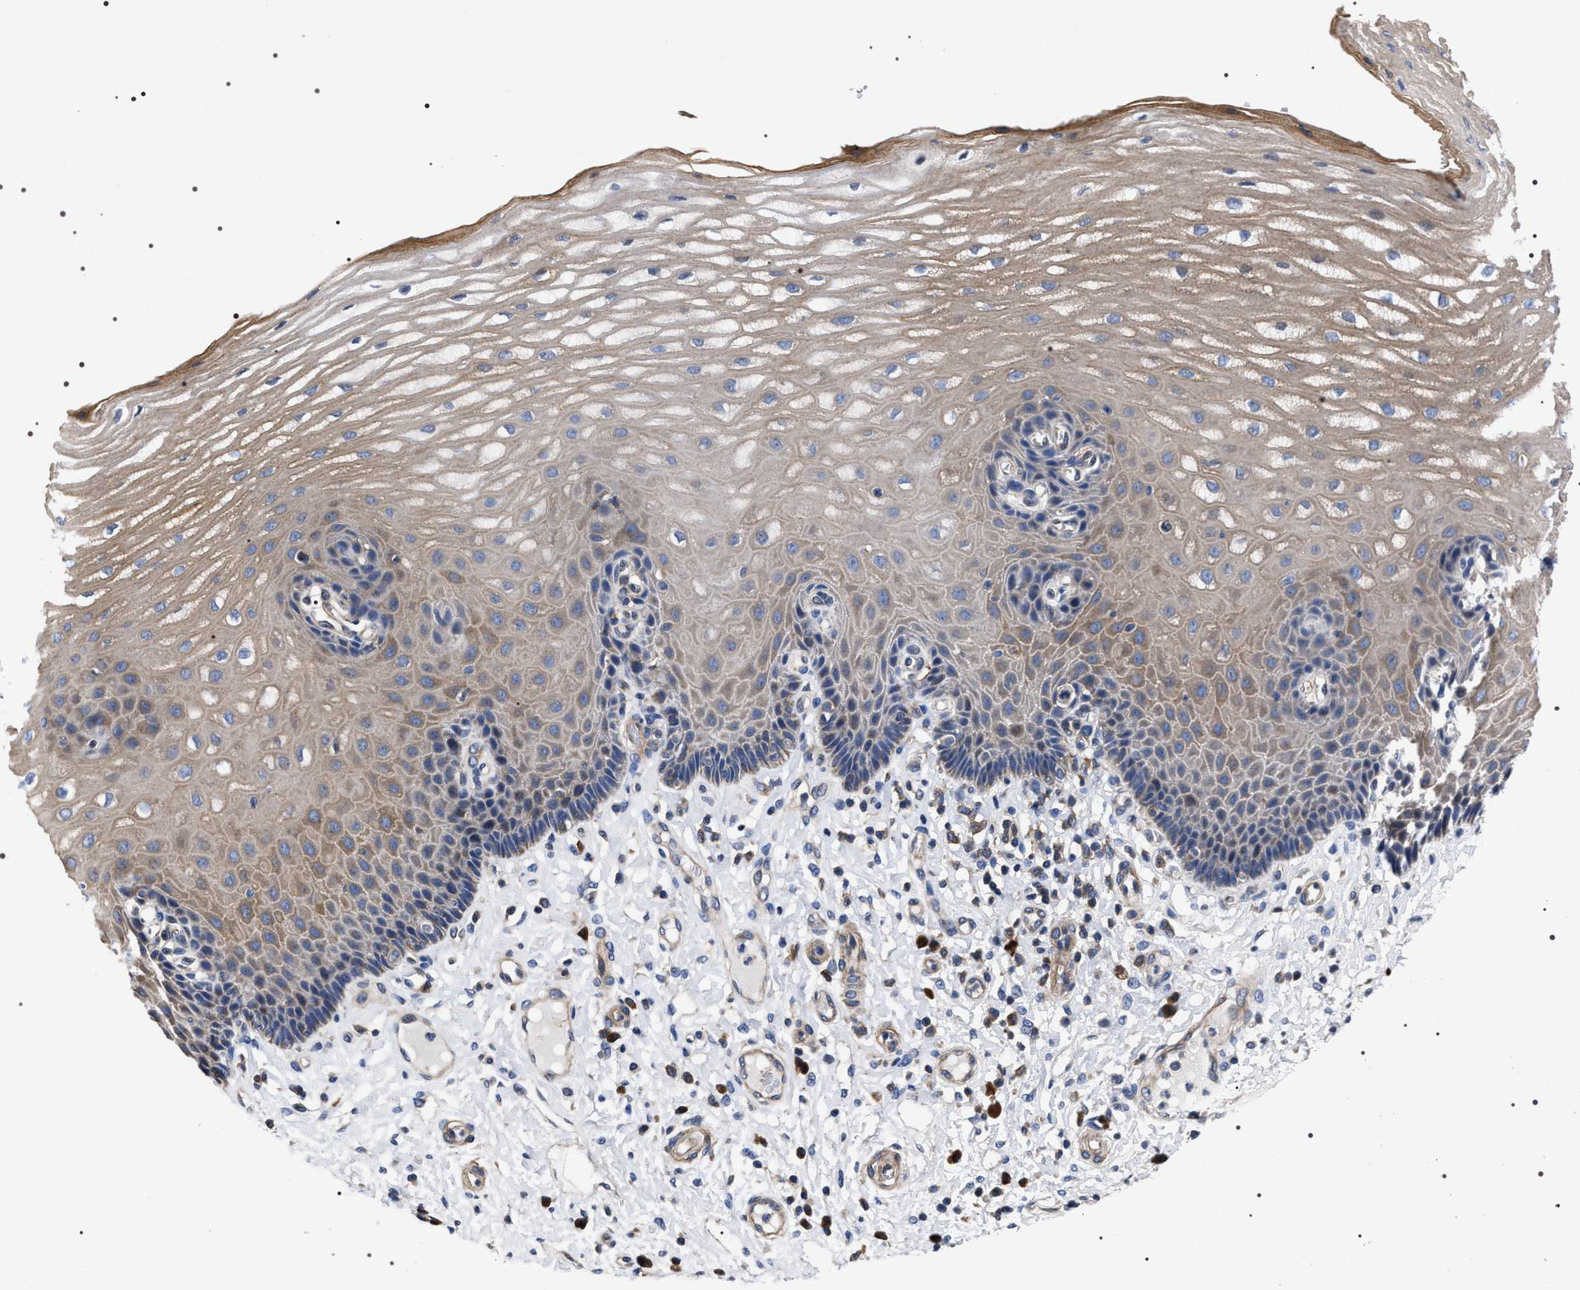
{"staining": {"intensity": "weak", "quantity": ">75%", "location": "cytoplasmic/membranous"}, "tissue": "esophagus", "cell_type": "Squamous epithelial cells", "image_type": "normal", "snomed": [{"axis": "morphology", "description": "Normal tissue, NOS"}, {"axis": "topography", "description": "Esophagus"}], "caption": "The immunohistochemical stain highlights weak cytoplasmic/membranous staining in squamous epithelial cells of unremarkable esophagus. Using DAB (brown) and hematoxylin (blue) stains, captured at high magnification using brightfield microscopy.", "gene": "MIS18A", "patient": {"sex": "male", "age": 54}}